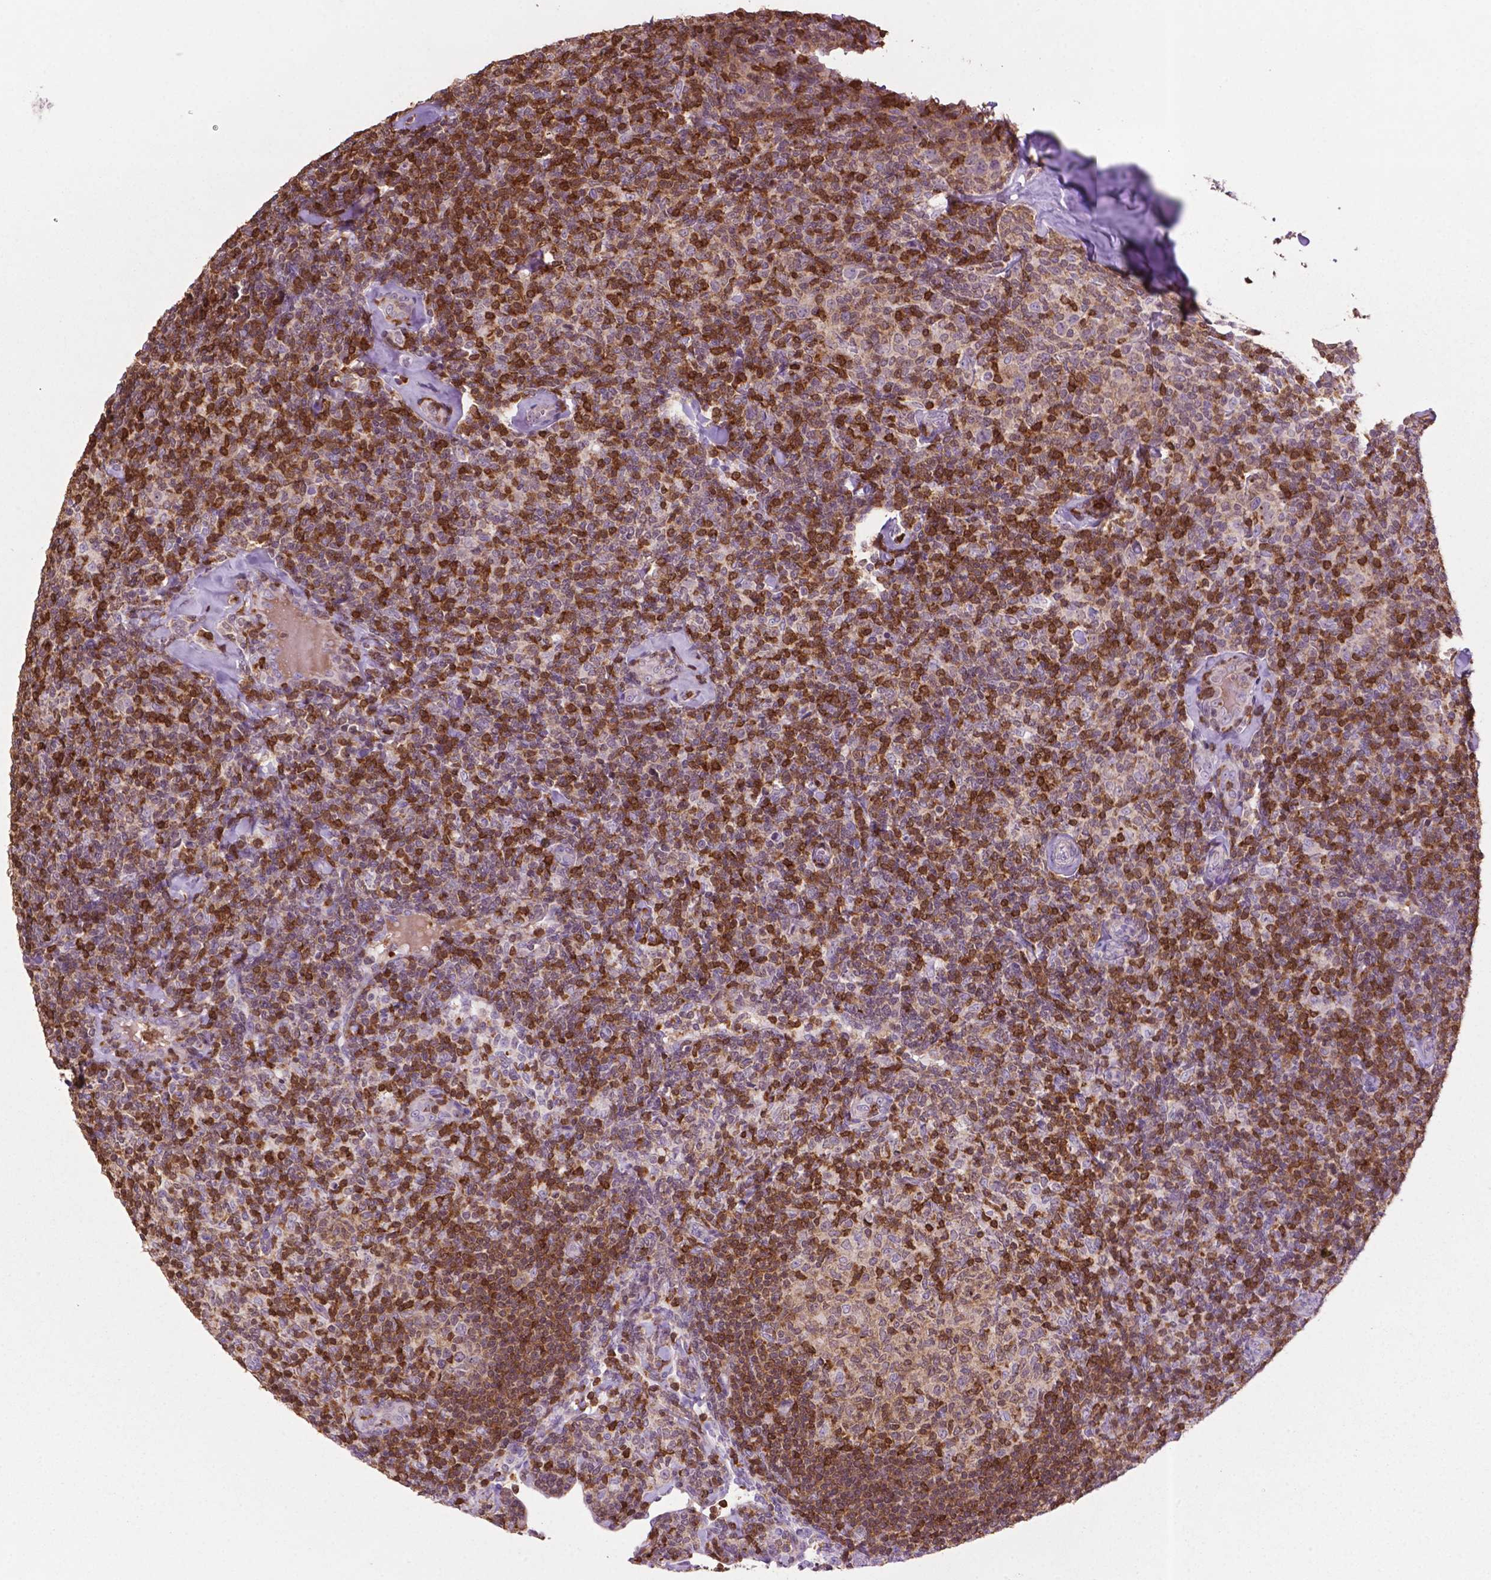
{"staining": {"intensity": "moderate", "quantity": "25%-75%", "location": "cytoplasmic/membranous,nuclear"}, "tissue": "lymphoma", "cell_type": "Tumor cells", "image_type": "cancer", "snomed": [{"axis": "morphology", "description": "Malignant lymphoma, non-Hodgkin's type, Low grade"}, {"axis": "topography", "description": "Lymph node"}], "caption": "DAB immunohistochemical staining of low-grade malignant lymphoma, non-Hodgkin's type exhibits moderate cytoplasmic/membranous and nuclear protein positivity in about 25%-75% of tumor cells.", "gene": "TBC1D10C", "patient": {"sex": "female", "age": 56}}